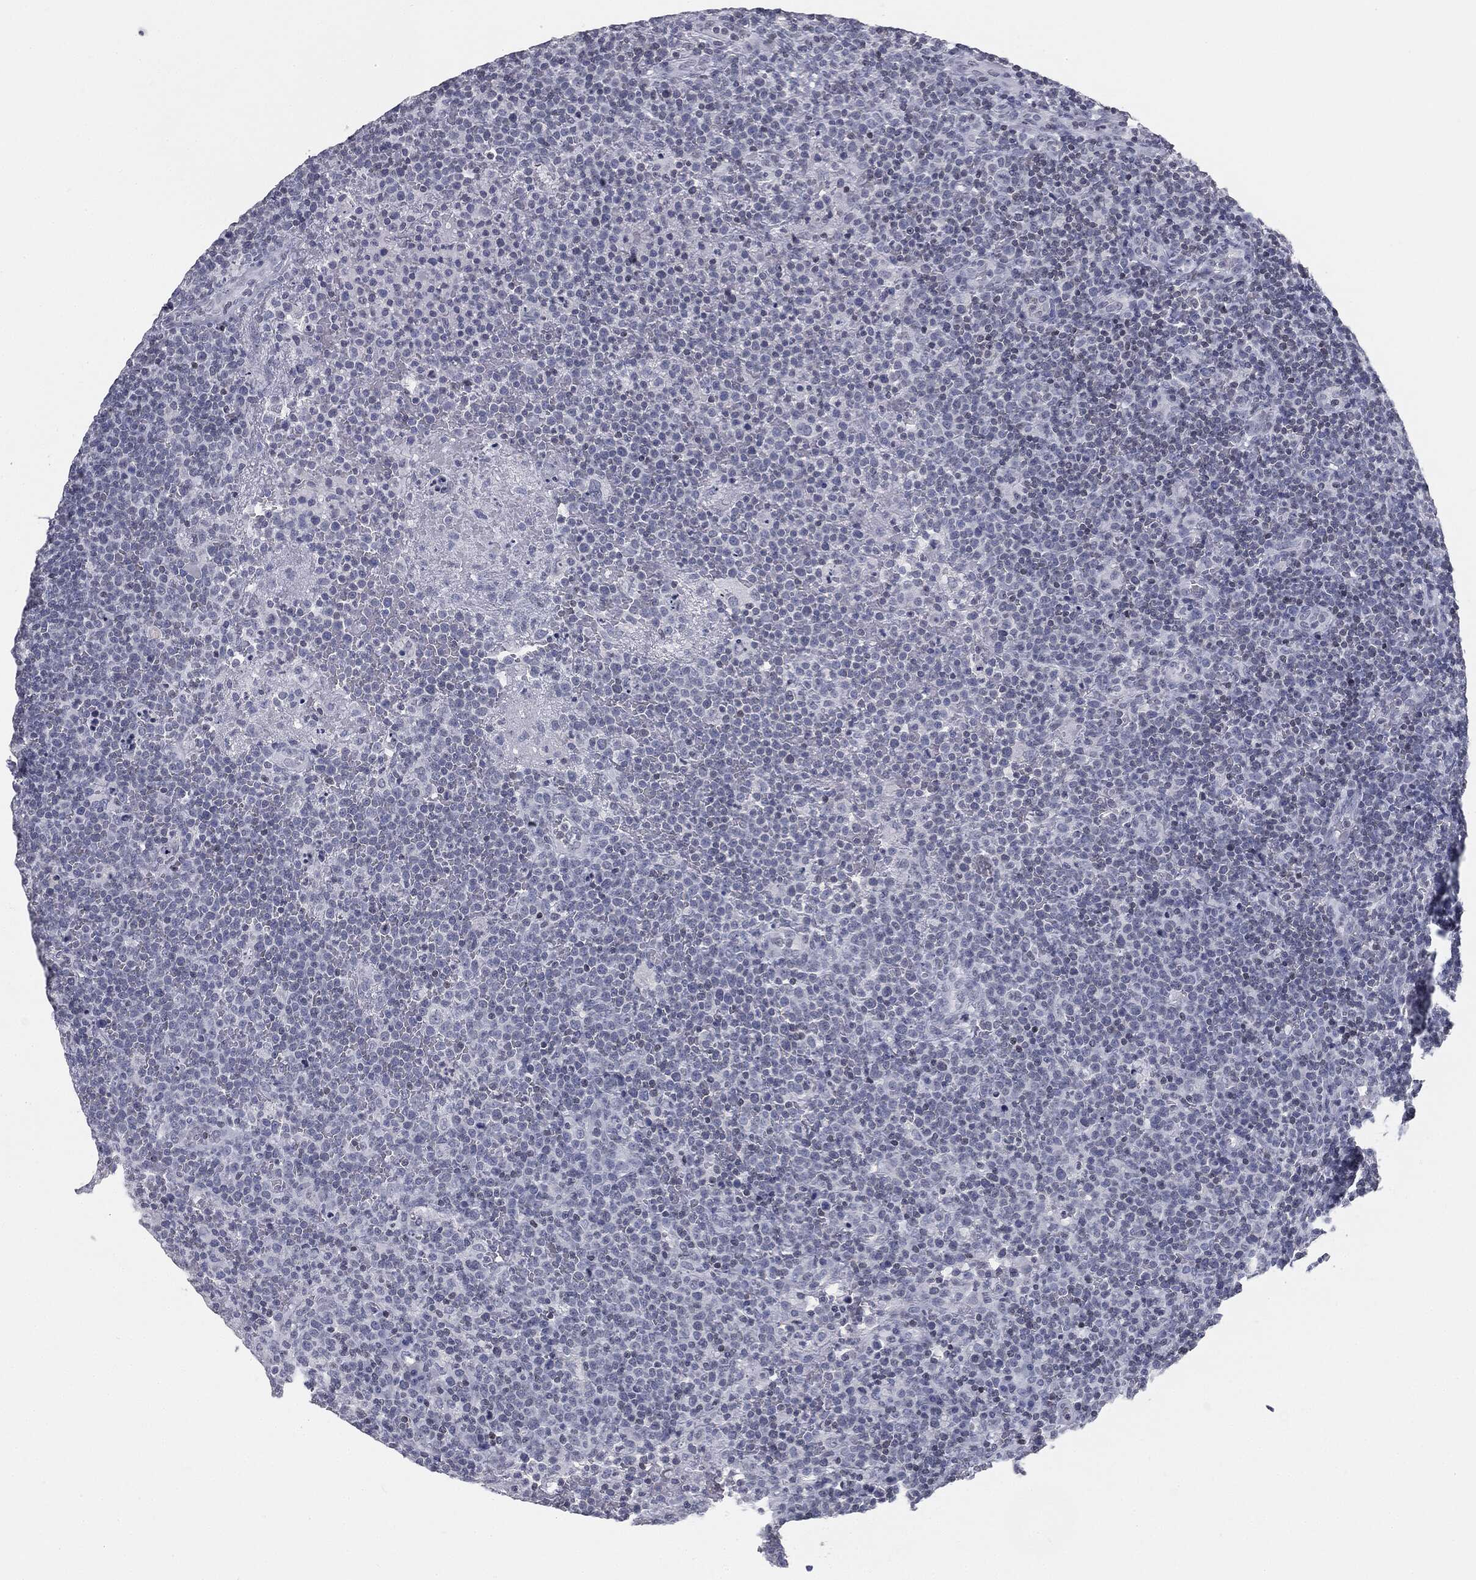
{"staining": {"intensity": "negative", "quantity": "none", "location": "none"}, "tissue": "lymphoma", "cell_type": "Tumor cells", "image_type": "cancer", "snomed": [{"axis": "morphology", "description": "Malignant lymphoma, non-Hodgkin's type, High grade"}, {"axis": "topography", "description": "Lymph node"}], "caption": "There is no significant staining in tumor cells of high-grade malignant lymphoma, non-Hodgkin's type.", "gene": "ALDOB", "patient": {"sex": "male", "age": 61}}